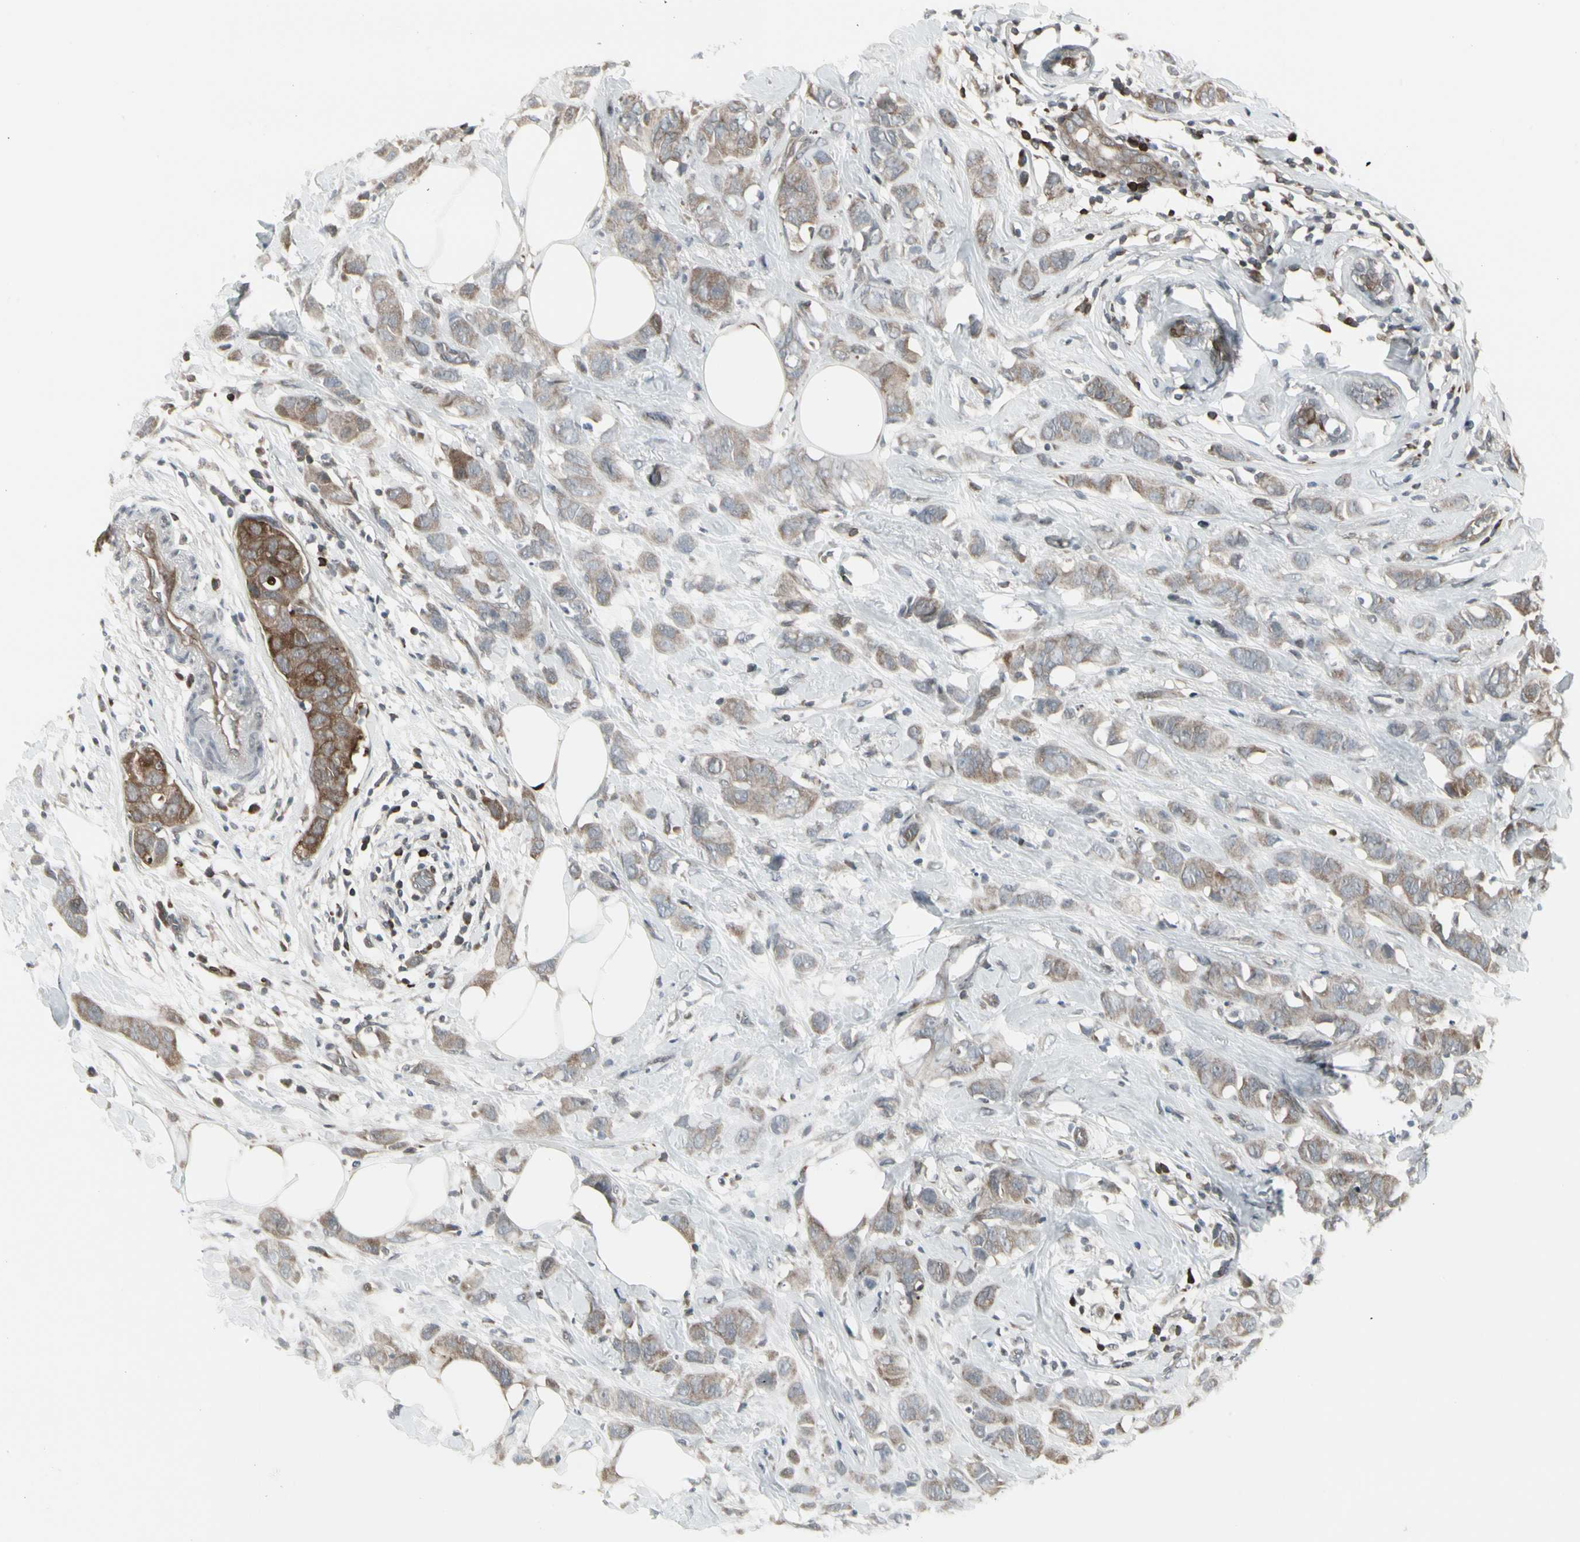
{"staining": {"intensity": "moderate", "quantity": ">75%", "location": "cytoplasmic/membranous"}, "tissue": "breast cancer", "cell_type": "Tumor cells", "image_type": "cancer", "snomed": [{"axis": "morphology", "description": "Normal tissue, NOS"}, {"axis": "morphology", "description": "Duct carcinoma"}, {"axis": "topography", "description": "Breast"}], "caption": "Tumor cells reveal medium levels of moderate cytoplasmic/membranous staining in approximately >75% of cells in breast cancer. (IHC, brightfield microscopy, high magnification).", "gene": "IGFBP6", "patient": {"sex": "female", "age": 50}}